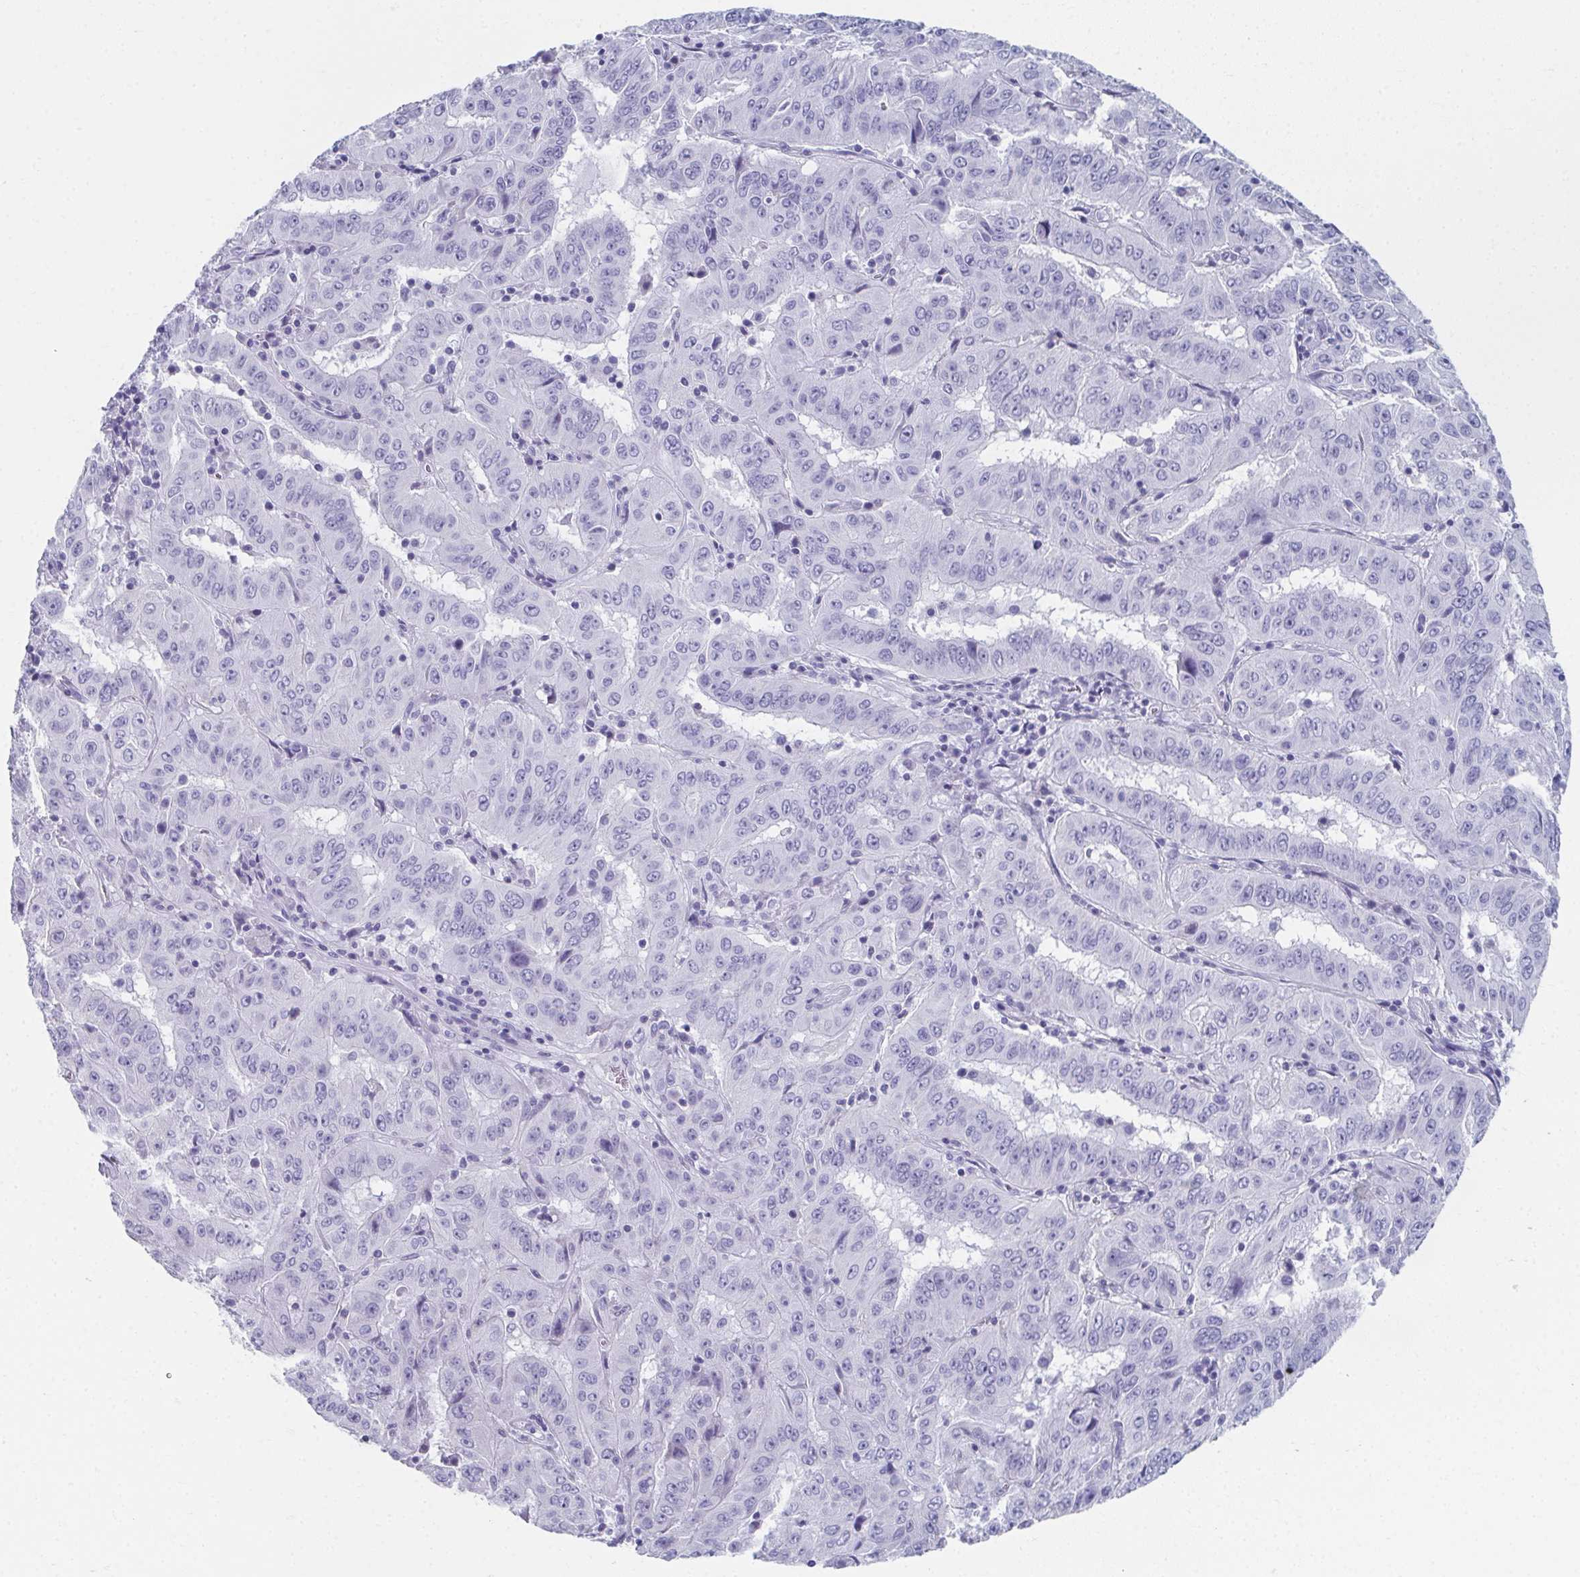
{"staining": {"intensity": "negative", "quantity": "none", "location": "none"}, "tissue": "pancreatic cancer", "cell_type": "Tumor cells", "image_type": "cancer", "snomed": [{"axis": "morphology", "description": "Adenocarcinoma, NOS"}, {"axis": "topography", "description": "Pancreas"}], "caption": "Immunohistochemistry photomicrograph of neoplastic tissue: human pancreatic cancer (adenocarcinoma) stained with DAB (3,3'-diaminobenzidine) shows no significant protein staining in tumor cells.", "gene": "GHRL", "patient": {"sex": "male", "age": 63}}